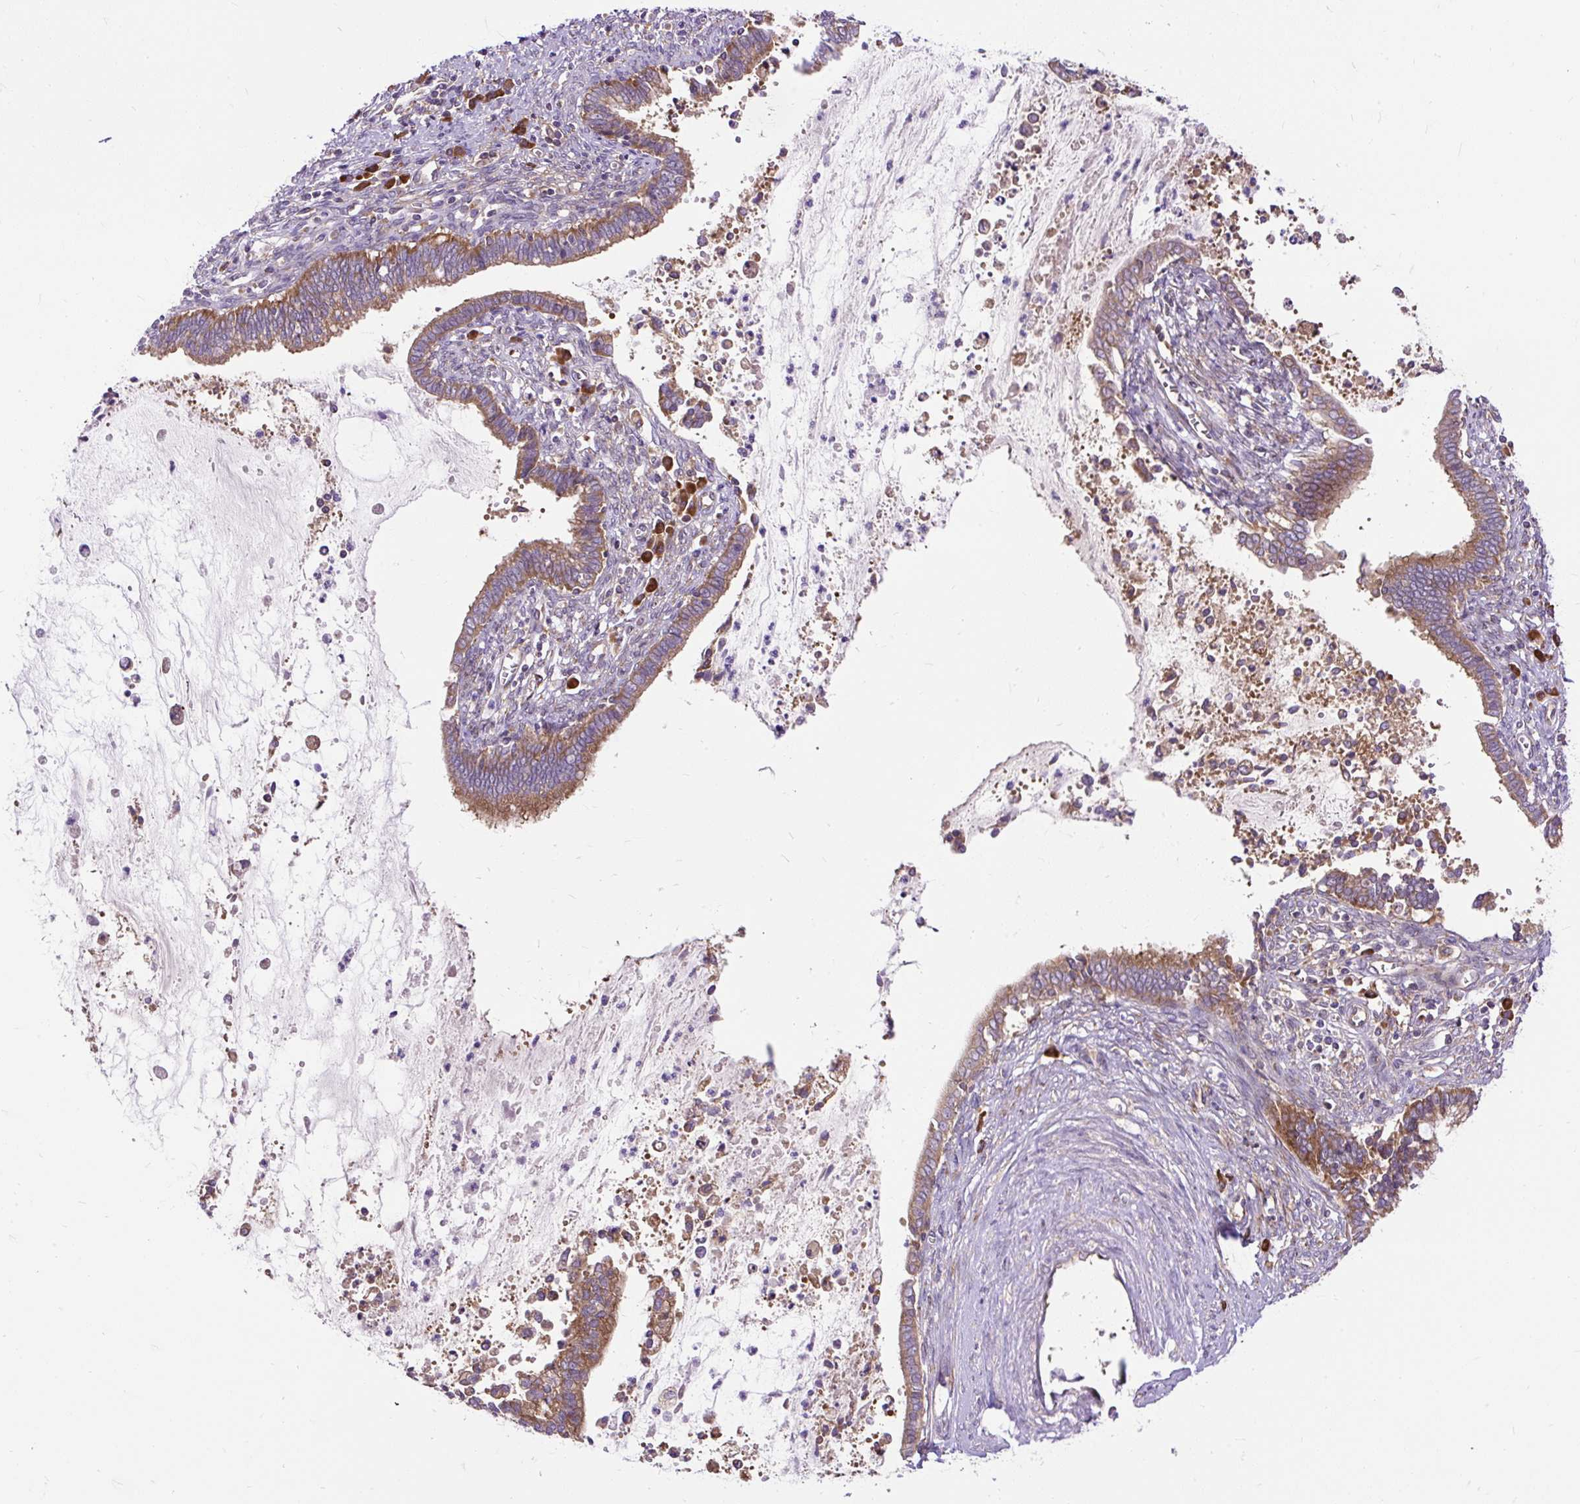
{"staining": {"intensity": "moderate", "quantity": ">75%", "location": "cytoplasmic/membranous"}, "tissue": "cervical cancer", "cell_type": "Tumor cells", "image_type": "cancer", "snomed": [{"axis": "morphology", "description": "Adenocarcinoma, NOS"}, {"axis": "topography", "description": "Cervix"}], "caption": "Immunohistochemical staining of human cervical adenocarcinoma displays moderate cytoplasmic/membranous protein positivity in about >75% of tumor cells. (Brightfield microscopy of DAB IHC at high magnification).", "gene": "RPS5", "patient": {"sex": "female", "age": 44}}